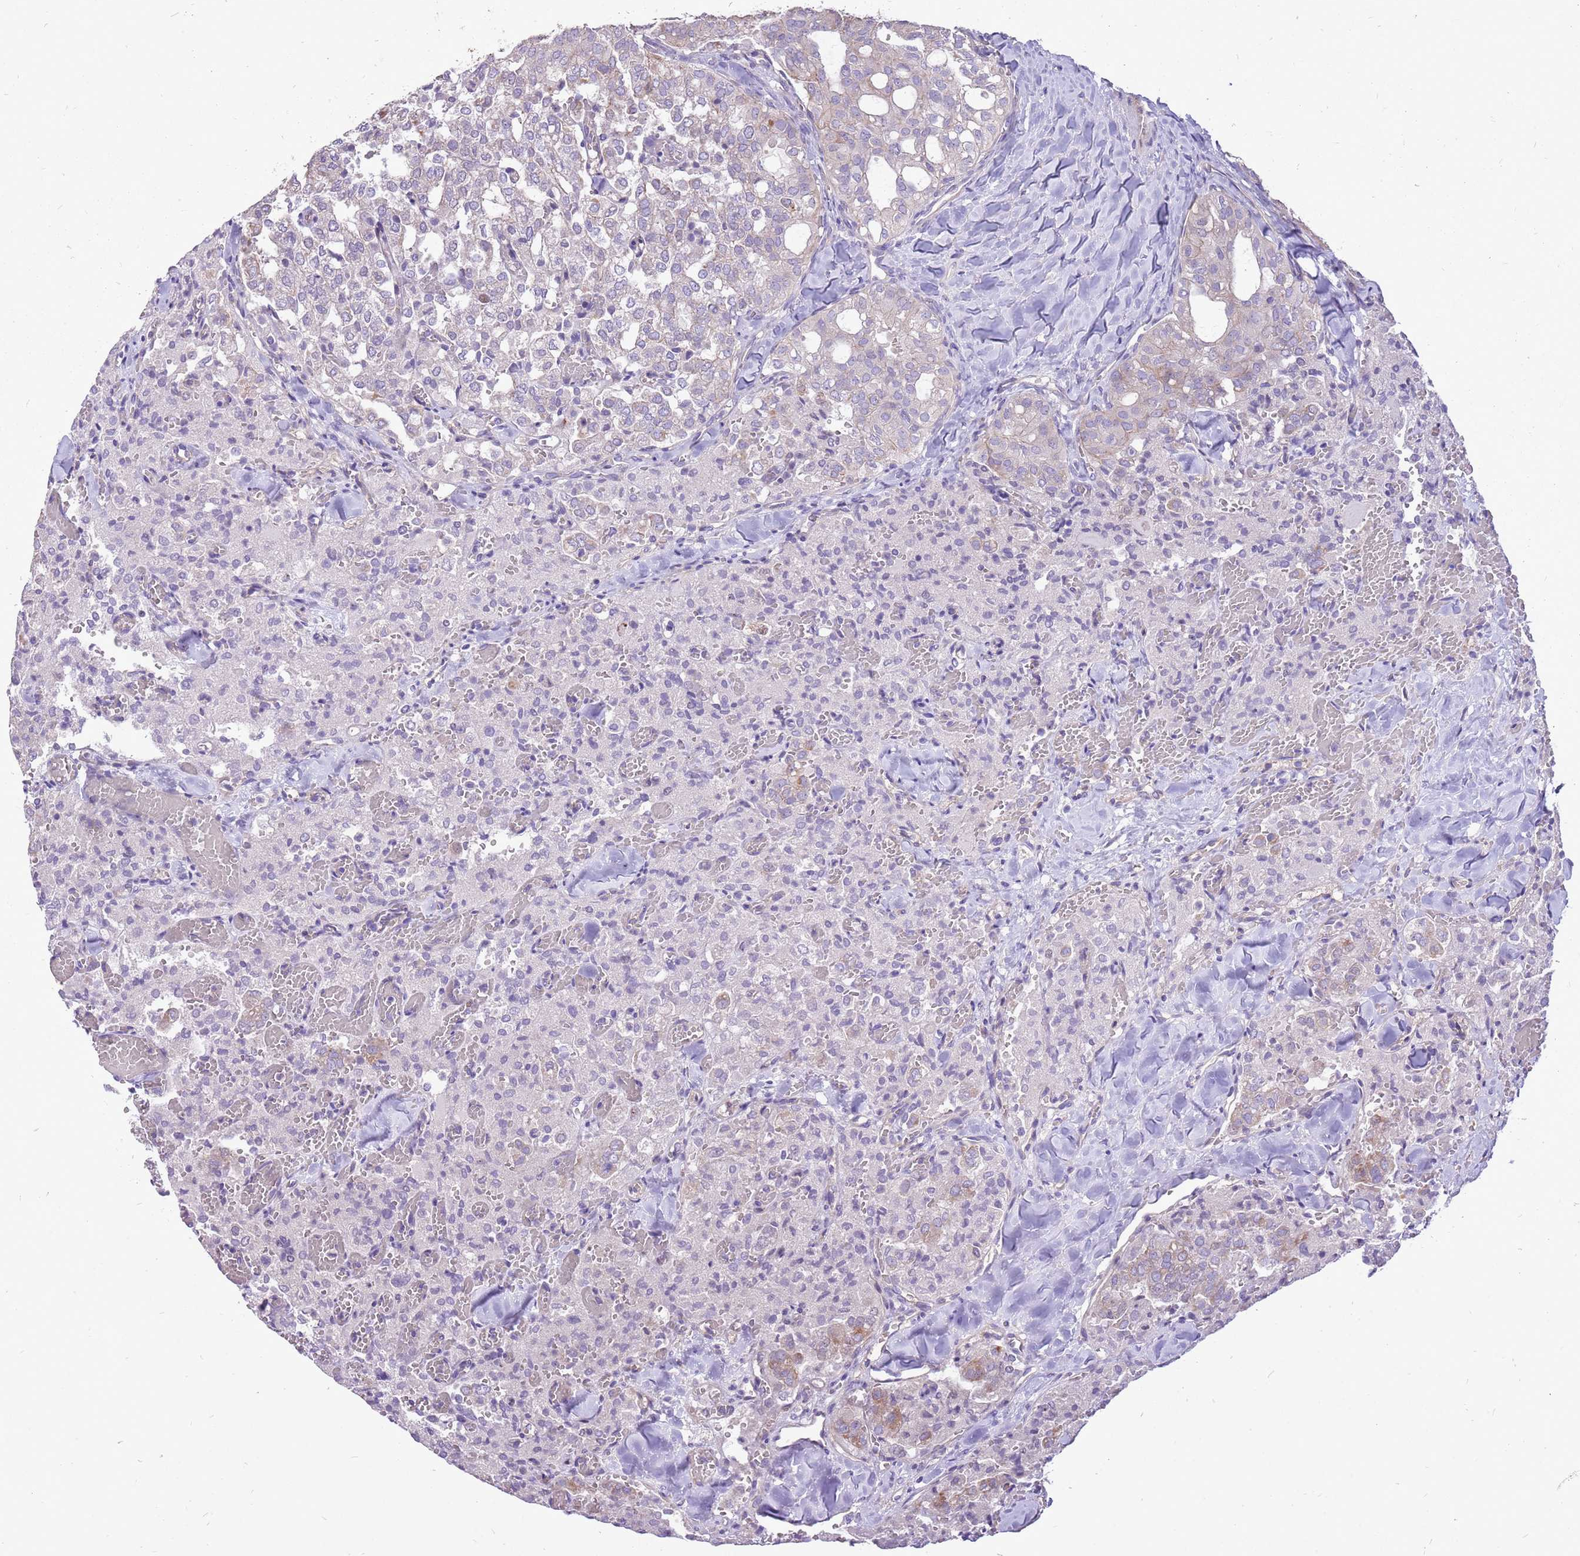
{"staining": {"intensity": "weak", "quantity": "<25%", "location": "cytoplasmic/membranous"}, "tissue": "thyroid cancer", "cell_type": "Tumor cells", "image_type": "cancer", "snomed": [{"axis": "morphology", "description": "Follicular adenoma carcinoma, NOS"}, {"axis": "topography", "description": "Thyroid gland"}], "caption": "Immunohistochemistry (IHC) photomicrograph of neoplastic tissue: thyroid cancer stained with DAB (3,3'-diaminobenzidine) shows no significant protein expression in tumor cells.", "gene": "WASHC4", "patient": {"sex": "male", "age": 75}}